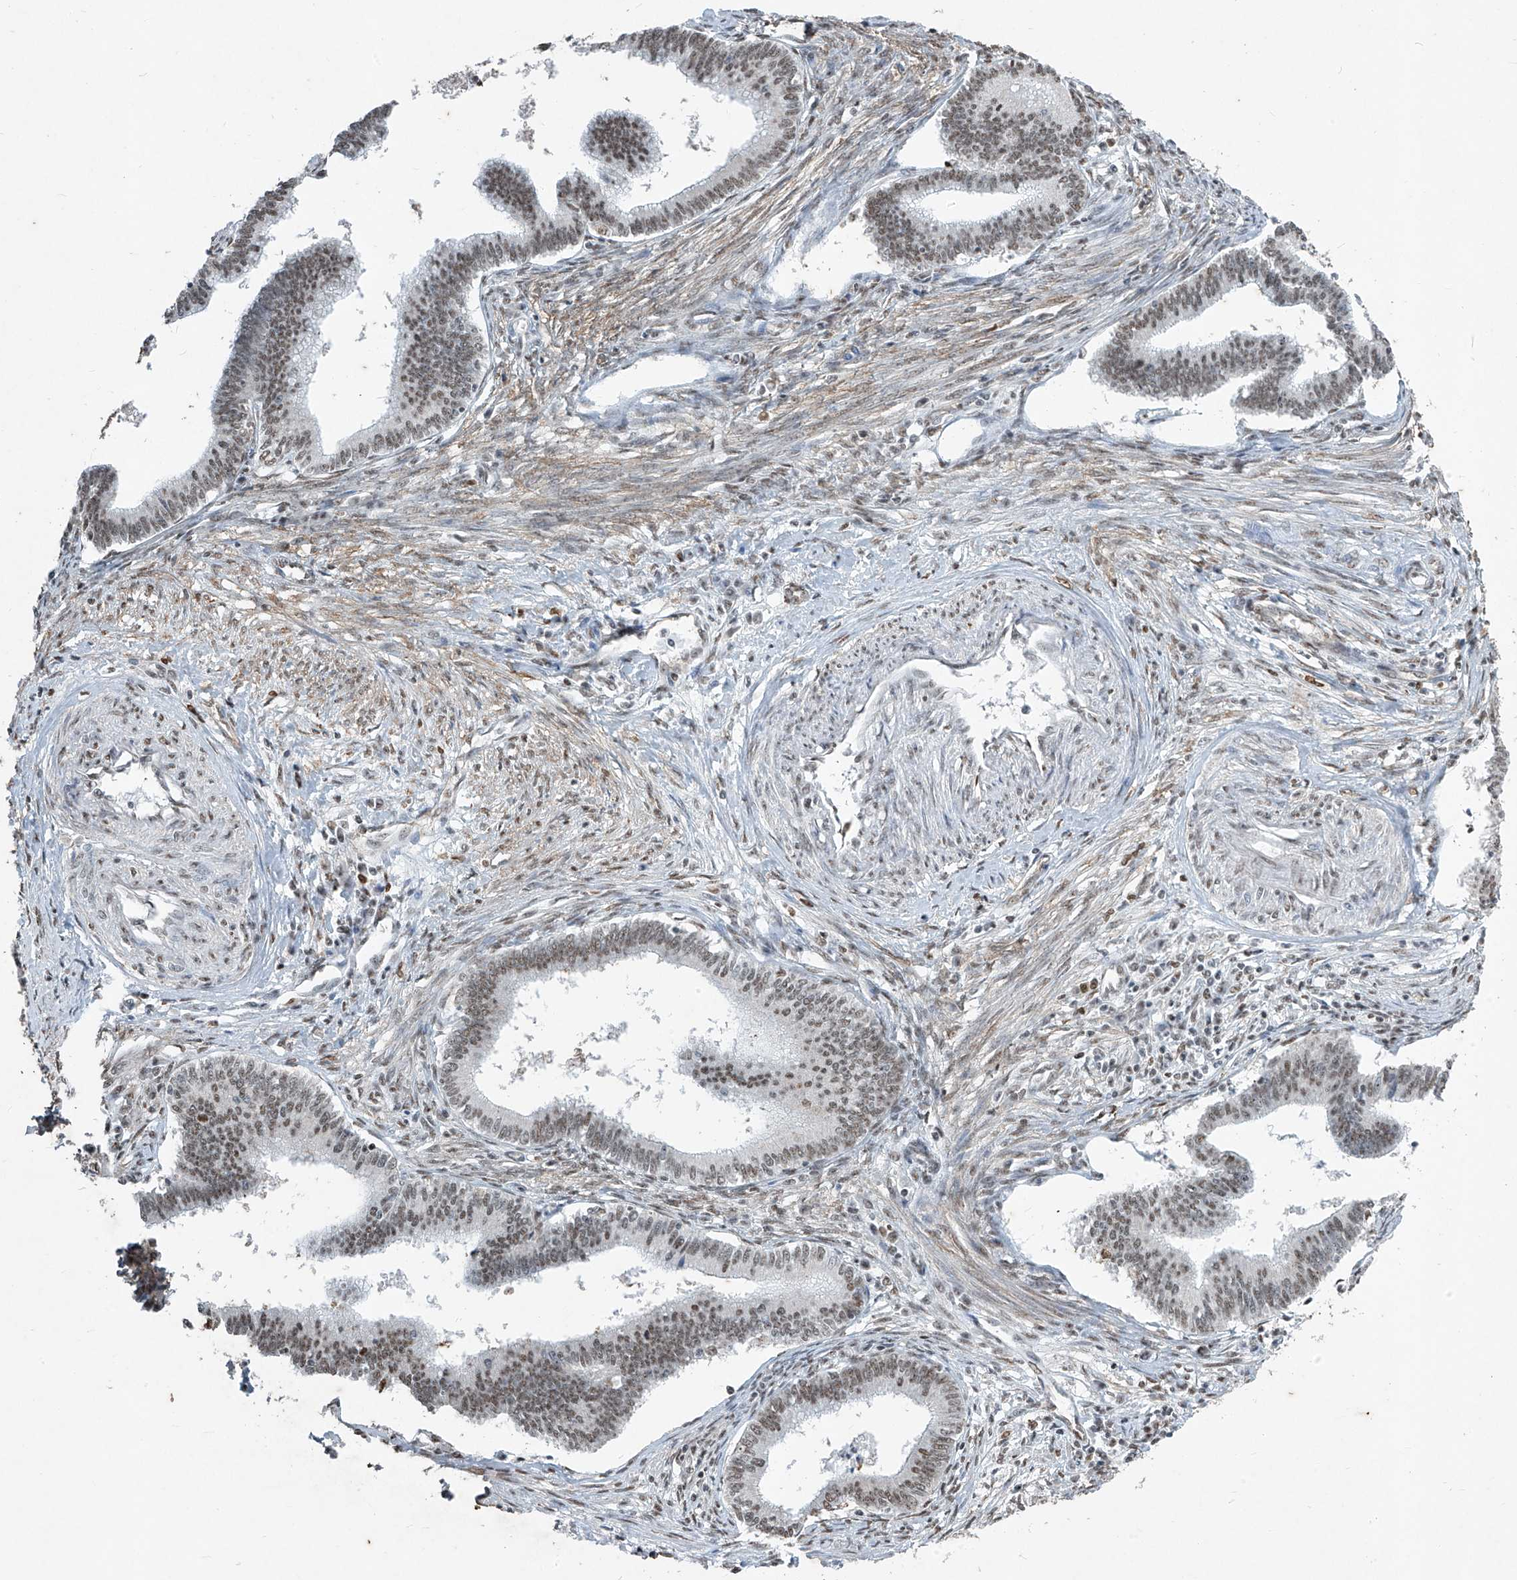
{"staining": {"intensity": "weak", "quantity": ">75%", "location": "nuclear"}, "tissue": "cervical cancer", "cell_type": "Tumor cells", "image_type": "cancer", "snomed": [{"axis": "morphology", "description": "Adenocarcinoma, NOS"}, {"axis": "topography", "description": "Cervix"}], "caption": "This micrograph shows IHC staining of human cervical cancer, with low weak nuclear positivity in approximately >75% of tumor cells.", "gene": "TFEC", "patient": {"sex": "female", "age": 36}}